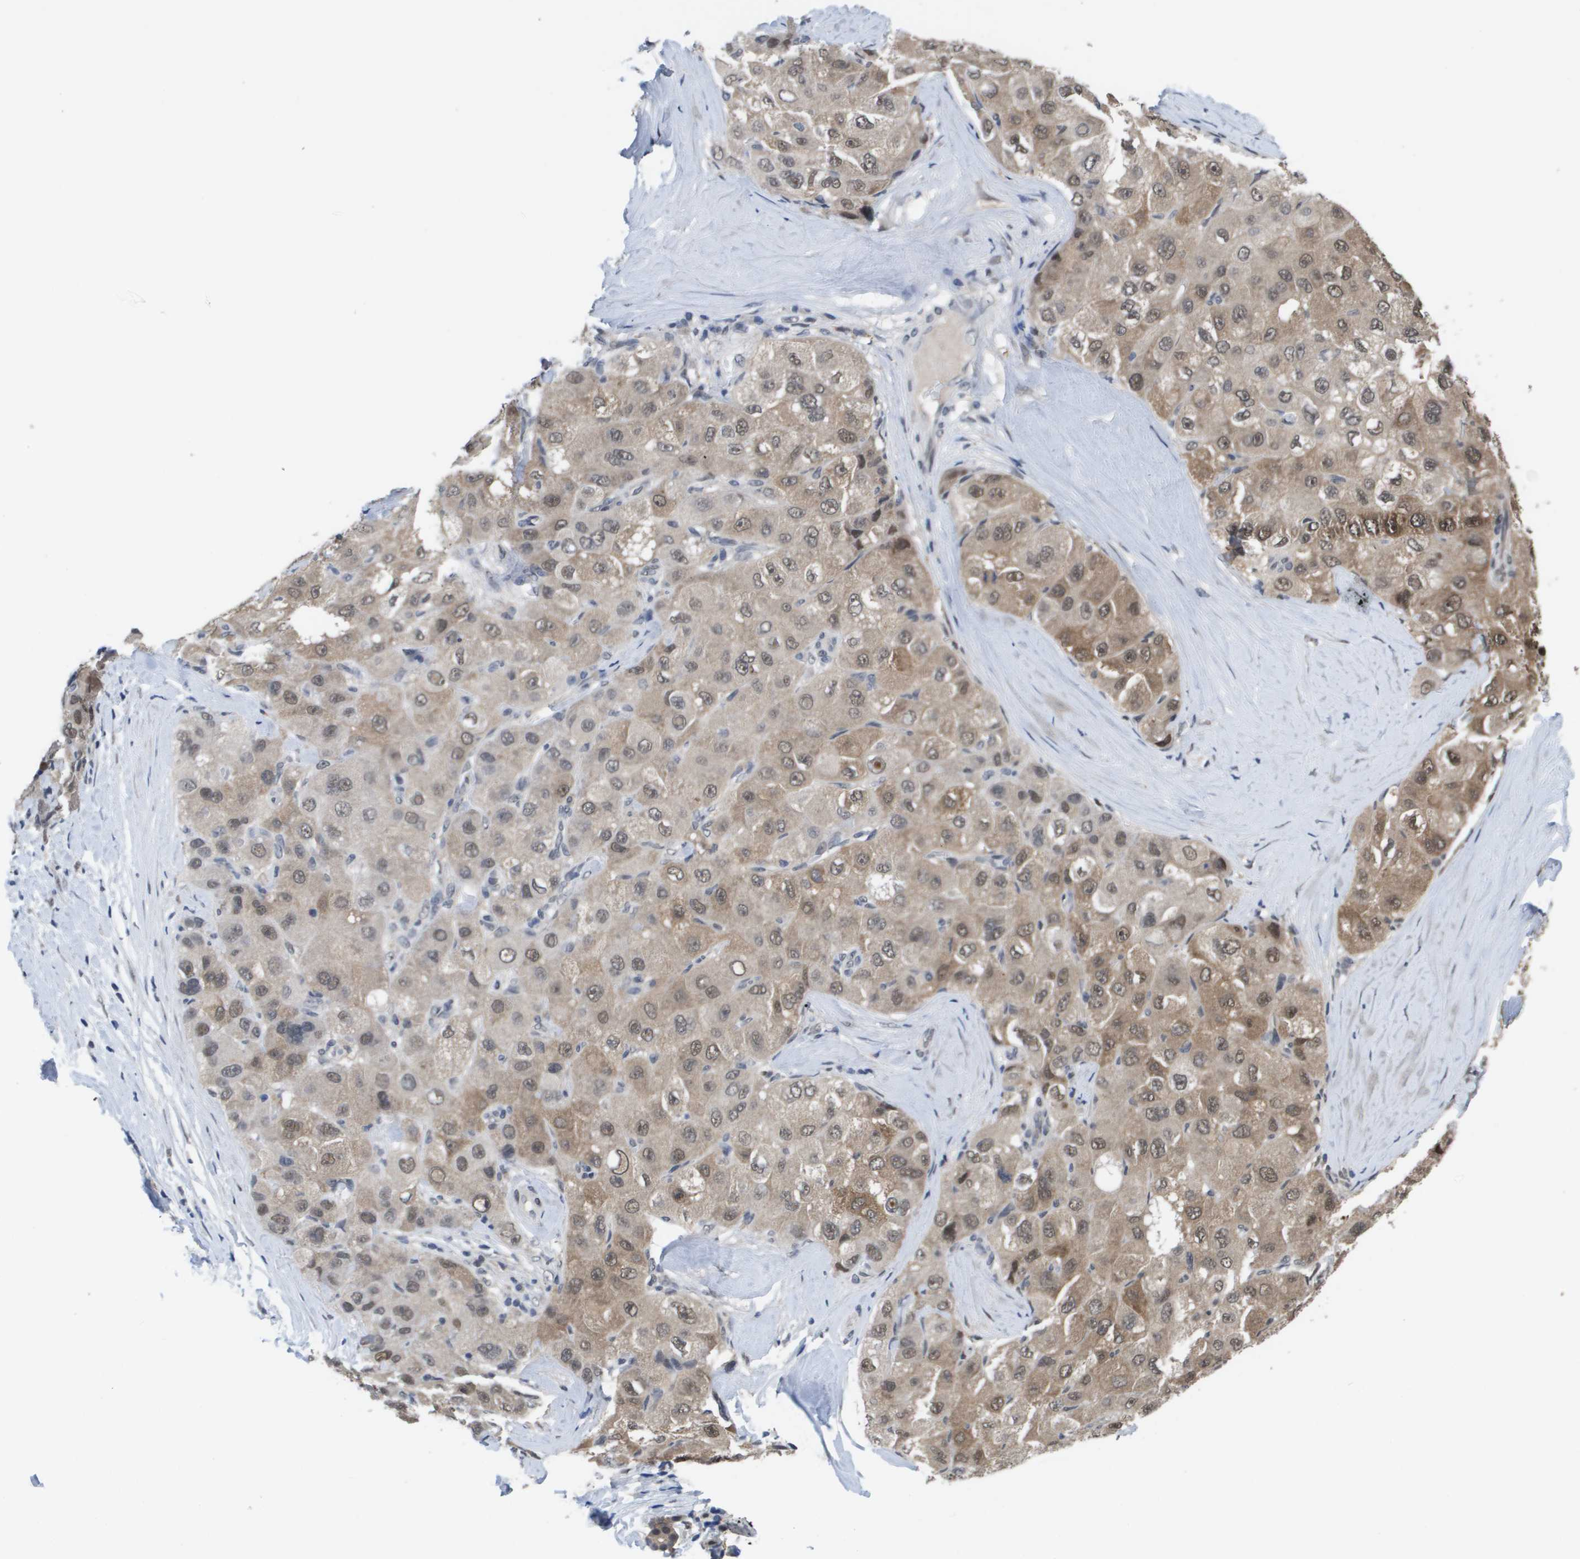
{"staining": {"intensity": "moderate", "quantity": "25%-75%", "location": "cytoplasmic/membranous,nuclear"}, "tissue": "liver cancer", "cell_type": "Tumor cells", "image_type": "cancer", "snomed": [{"axis": "morphology", "description": "Carcinoma, Hepatocellular, NOS"}, {"axis": "topography", "description": "Liver"}], "caption": "Immunohistochemical staining of human liver cancer (hepatocellular carcinoma) shows medium levels of moderate cytoplasmic/membranous and nuclear staining in about 25%-75% of tumor cells.", "gene": "AMBRA1", "patient": {"sex": "male", "age": 80}}